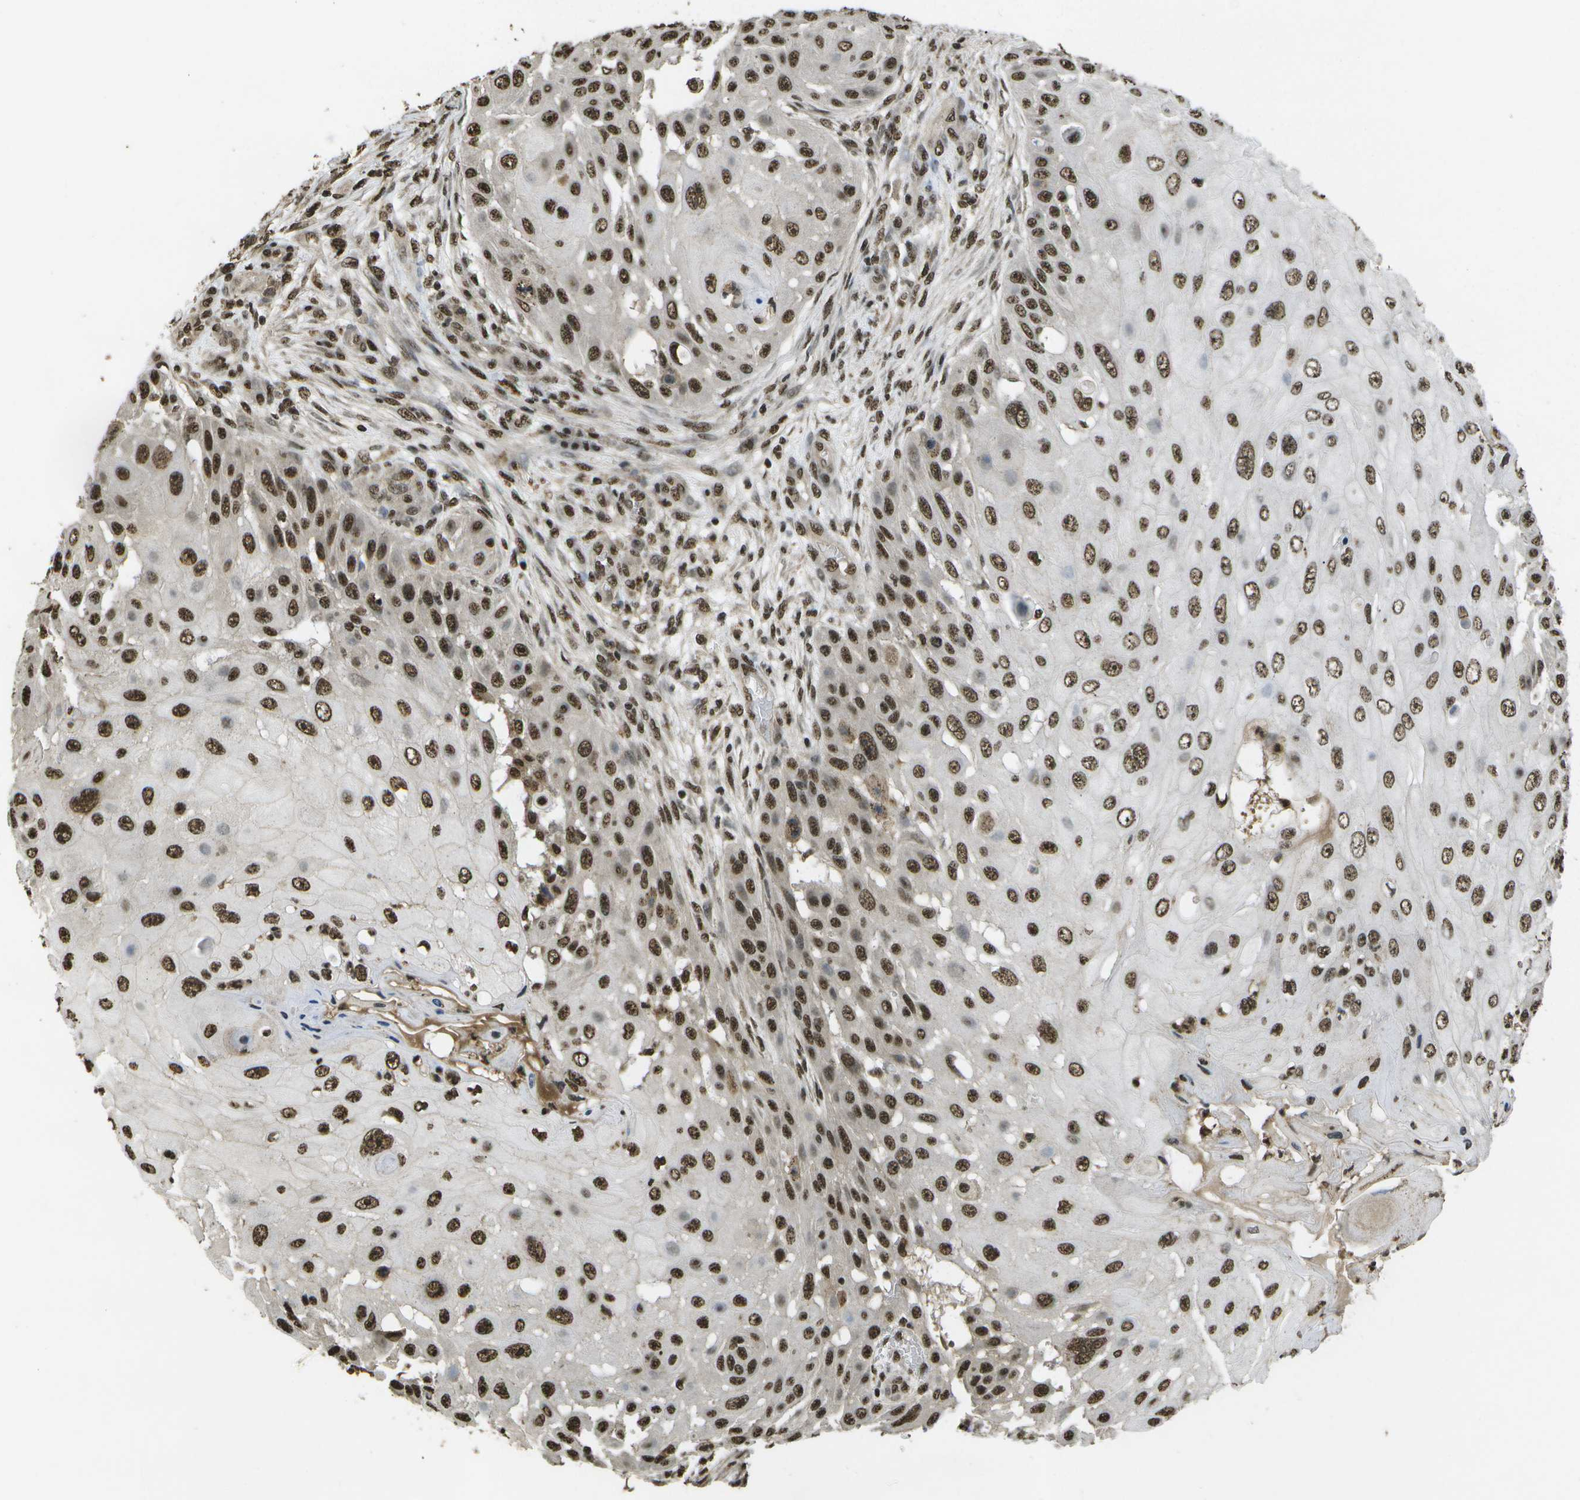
{"staining": {"intensity": "strong", "quantity": ">75%", "location": "nuclear"}, "tissue": "skin cancer", "cell_type": "Tumor cells", "image_type": "cancer", "snomed": [{"axis": "morphology", "description": "Squamous cell carcinoma, NOS"}, {"axis": "topography", "description": "Skin"}], "caption": "Skin squamous cell carcinoma was stained to show a protein in brown. There is high levels of strong nuclear staining in about >75% of tumor cells.", "gene": "SPEN", "patient": {"sex": "female", "age": 44}}